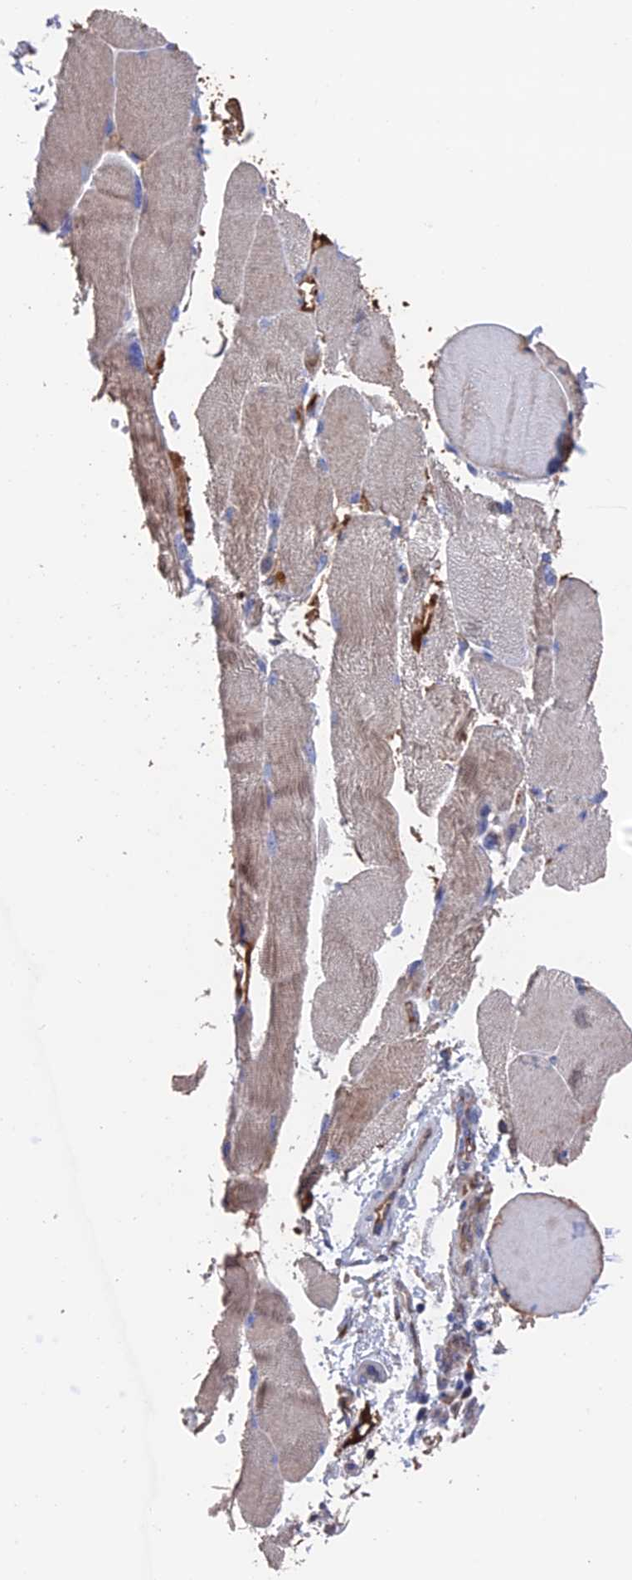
{"staining": {"intensity": "moderate", "quantity": "<25%", "location": "cytoplasmic/membranous"}, "tissue": "skeletal muscle", "cell_type": "Myocytes", "image_type": "normal", "snomed": [{"axis": "morphology", "description": "Normal tissue, NOS"}, {"axis": "topography", "description": "Skin"}, {"axis": "topography", "description": "Skeletal muscle"}], "caption": "This histopathology image exhibits immunohistochemistry (IHC) staining of unremarkable skeletal muscle, with low moderate cytoplasmic/membranous expression in approximately <25% of myocytes.", "gene": "HPF1", "patient": {"sex": "male", "age": 83}}